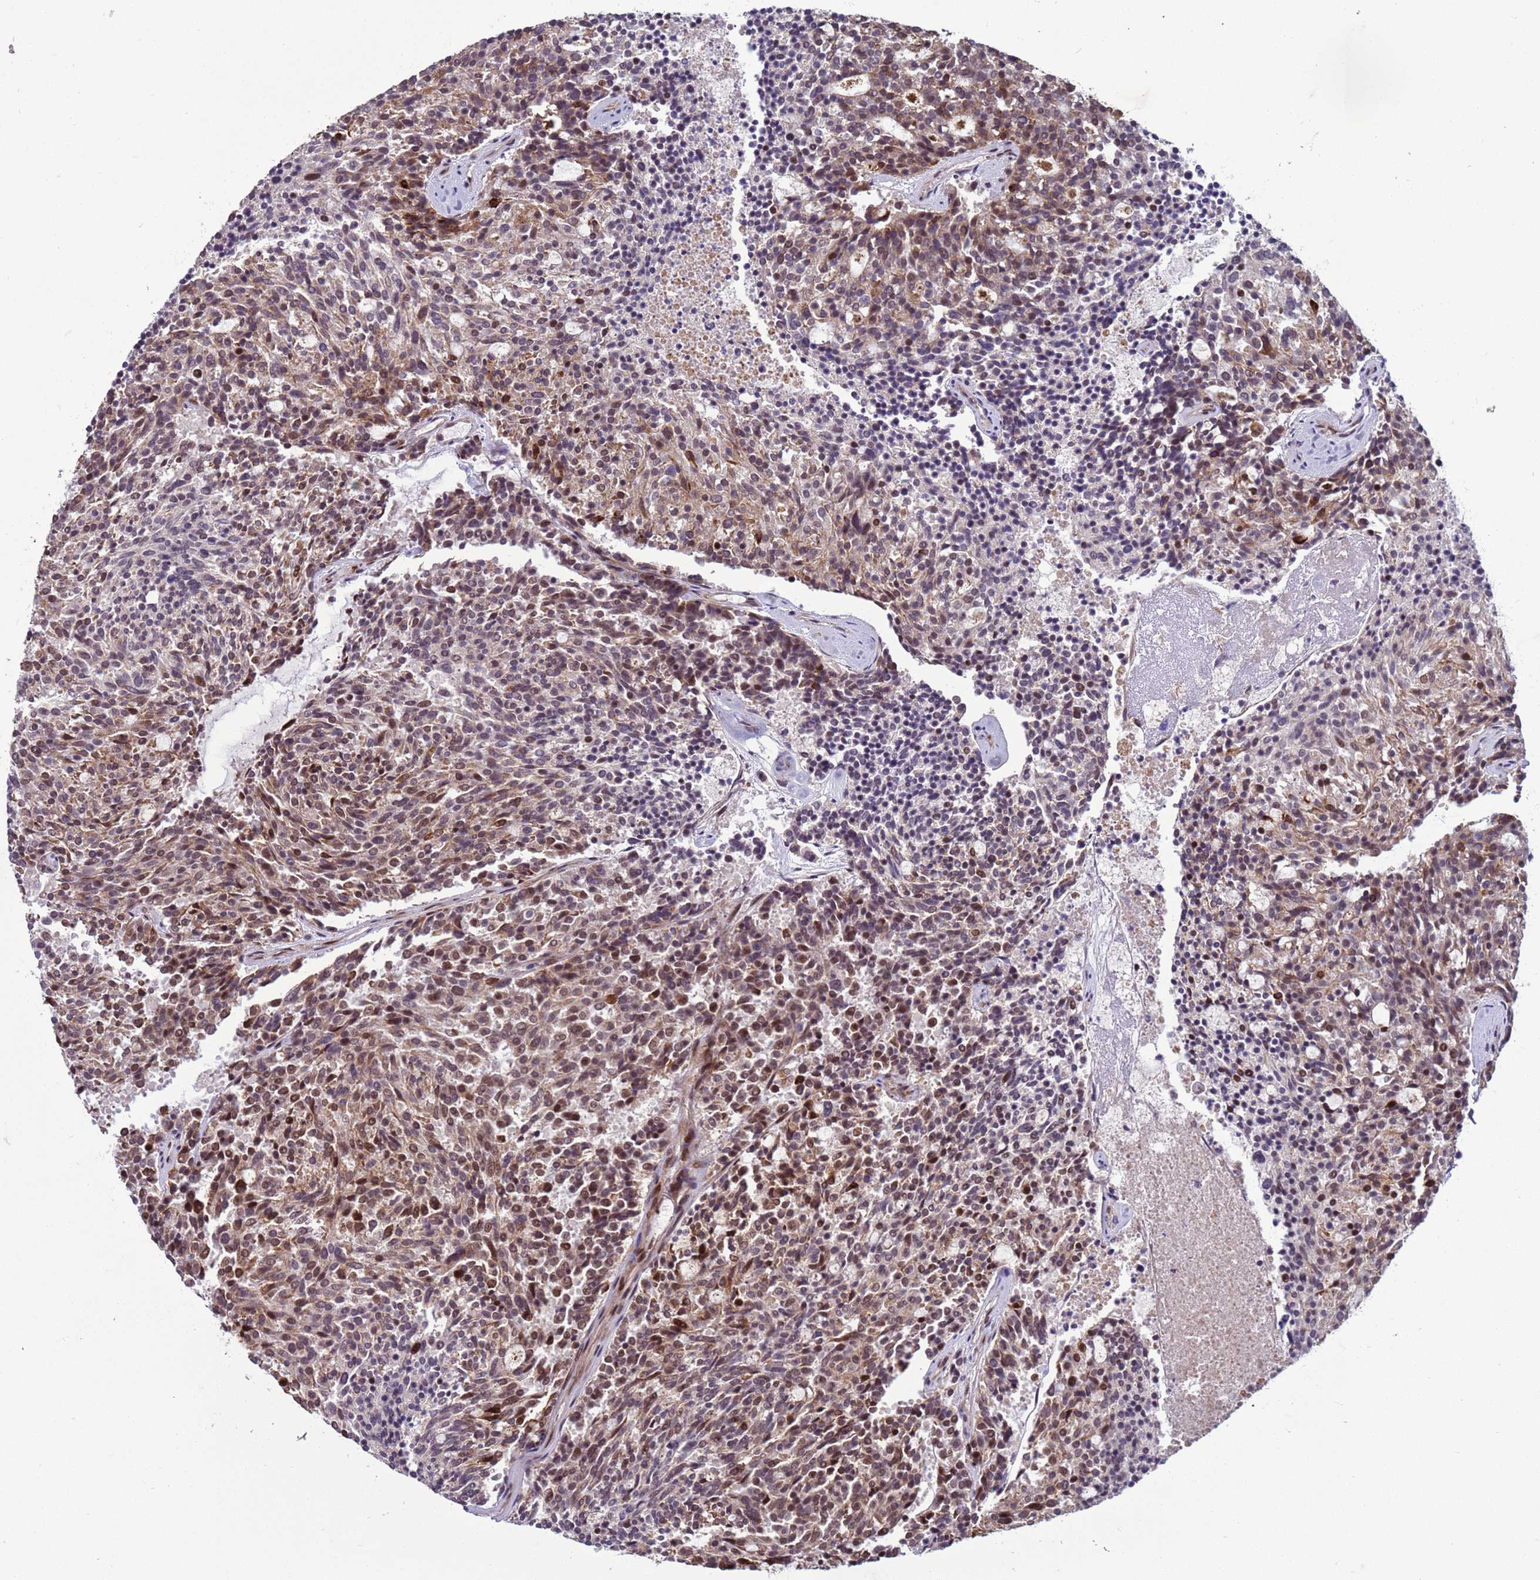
{"staining": {"intensity": "moderate", "quantity": ">75%", "location": "cytoplasmic/membranous,nuclear"}, "tissue": "carcinoid", "cell_type": "Tumor cells", "image_type": "cancer", "snomed": [{"axis": "morphology", "description": "Carcinoid, malignant, NOS"}, {"axis": "topography", "description": "Pancreas"}], "caption": "Human malignant carcinoid stained for a protein (brown) exhibits moderate cytoplasmic/membranous and nuclear positive expression in about >75% of tumor cells.", "gene": "SHC3", "patient": {"sex": "female", "age": 54}}